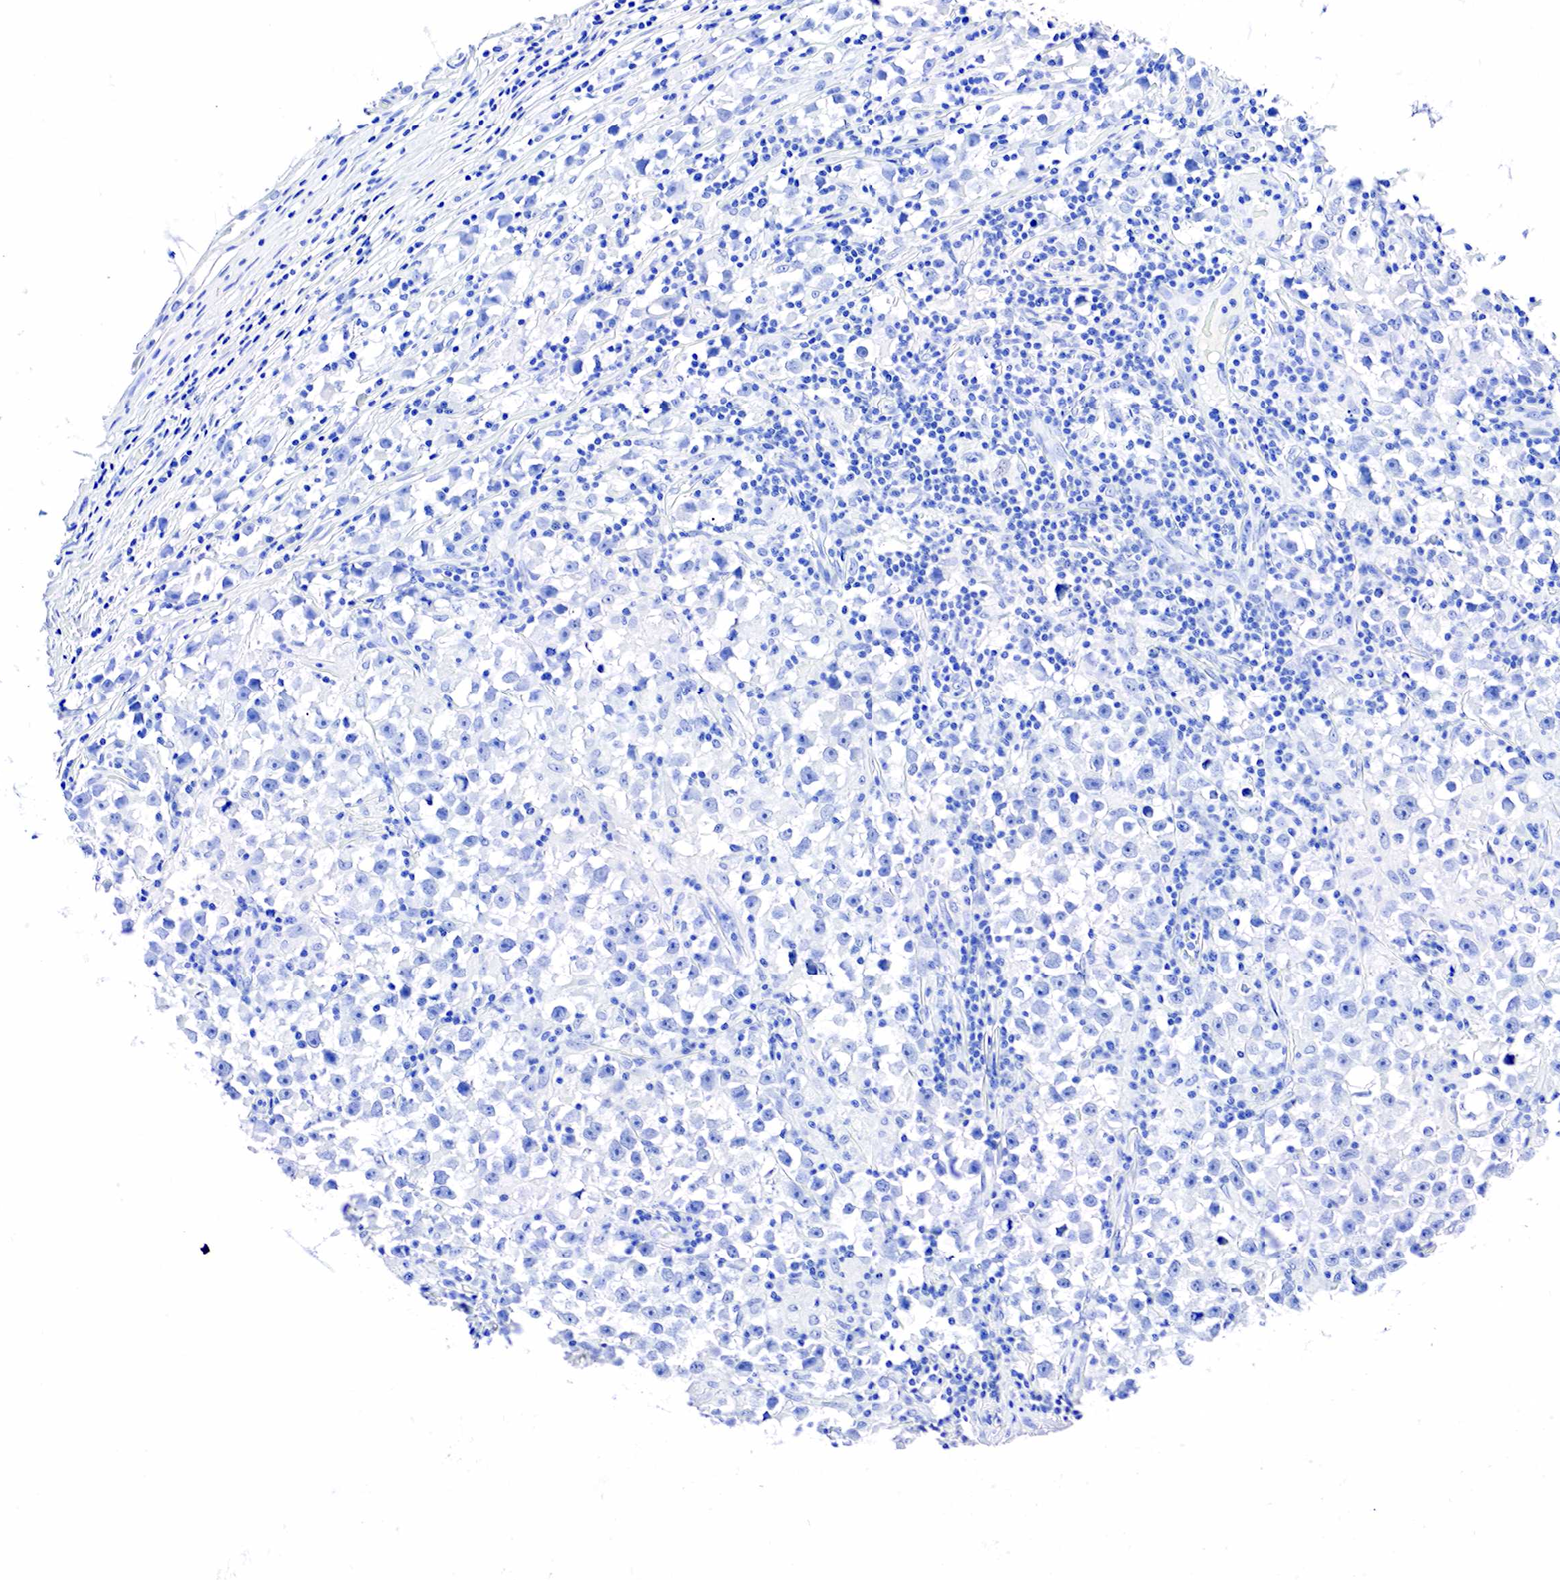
{"staining": {"intensity": "negative", "quantity": "none", "location": "none"}, "tissue": "testis cancer", "cell_type": "Tumor cells", "image_type": "cancer", "snomed": [{"axis": "morphology", "description": "Seminoma, NOS"}, {"axis": "topography", "description": "Testis"}], "caption": "Immunohistochemistry (IHC) image of neoplastic tissue: human testis seminoma stained with DAB (3,3'-diaminobenzidine) shows no significant protein expression in tumor cells.", "gene": "KRT18", "patient": {"sex": "male", "age": 33}}